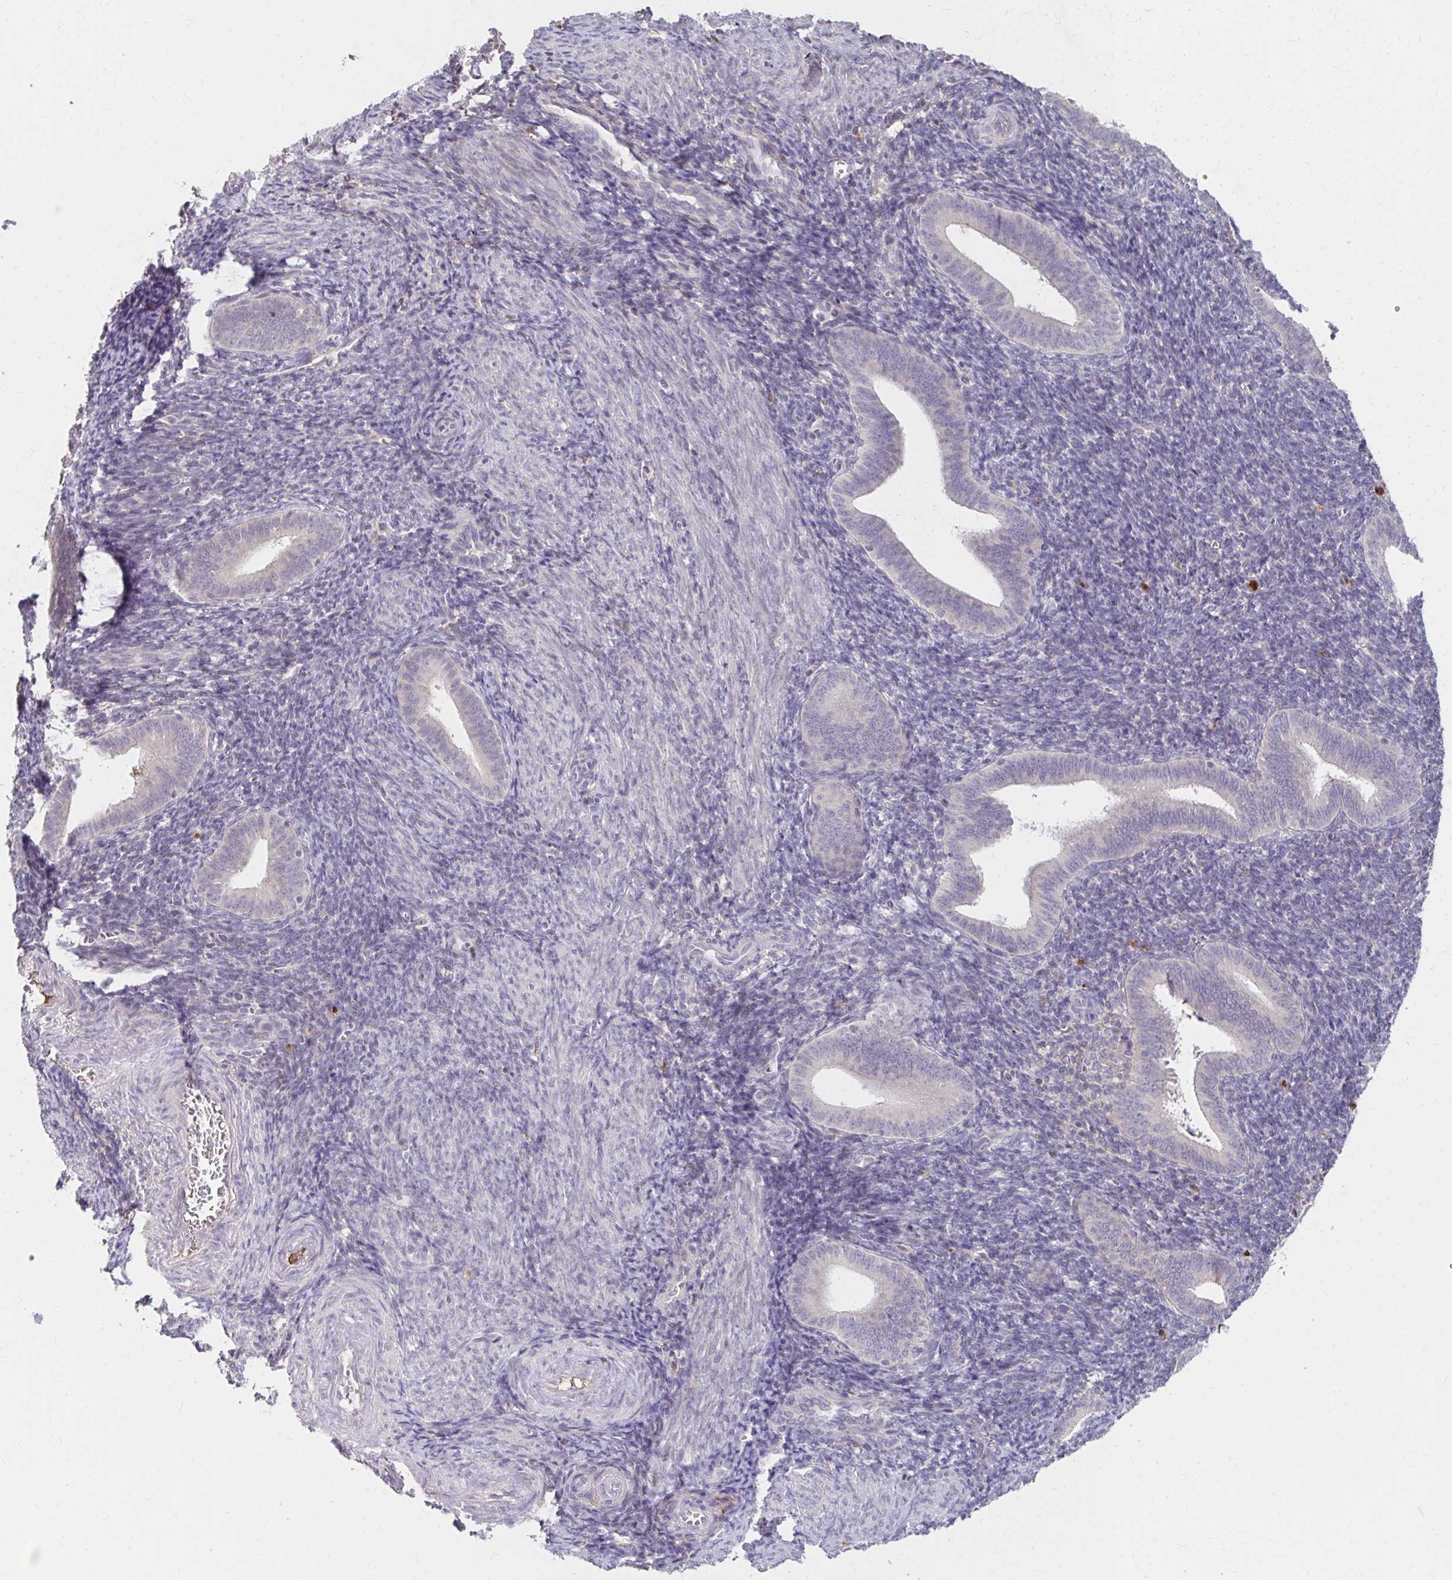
{"staining": {"intensity": "negative", "quantity": "none", "location": "none"}, "tissue": "endometrium", "cell_type": "Cells in endometrial stroma", "image_type": "normal", "snomed": [{"axis": "morphology", "description": "Normal tissue, NOS"}, {"axis": "topography", "description": "Endometrium"}], "caption": "An immunohistochemistry (IHC) image of benign endometrium is shown. There is no staining in cells in endometrial stroma of endometrium. (DAB immunohistochemistry visualized using brightfield microscopy, high magnification).", "gene": "HMGCS2", "patient": {"sex": "female", "age": 25}}